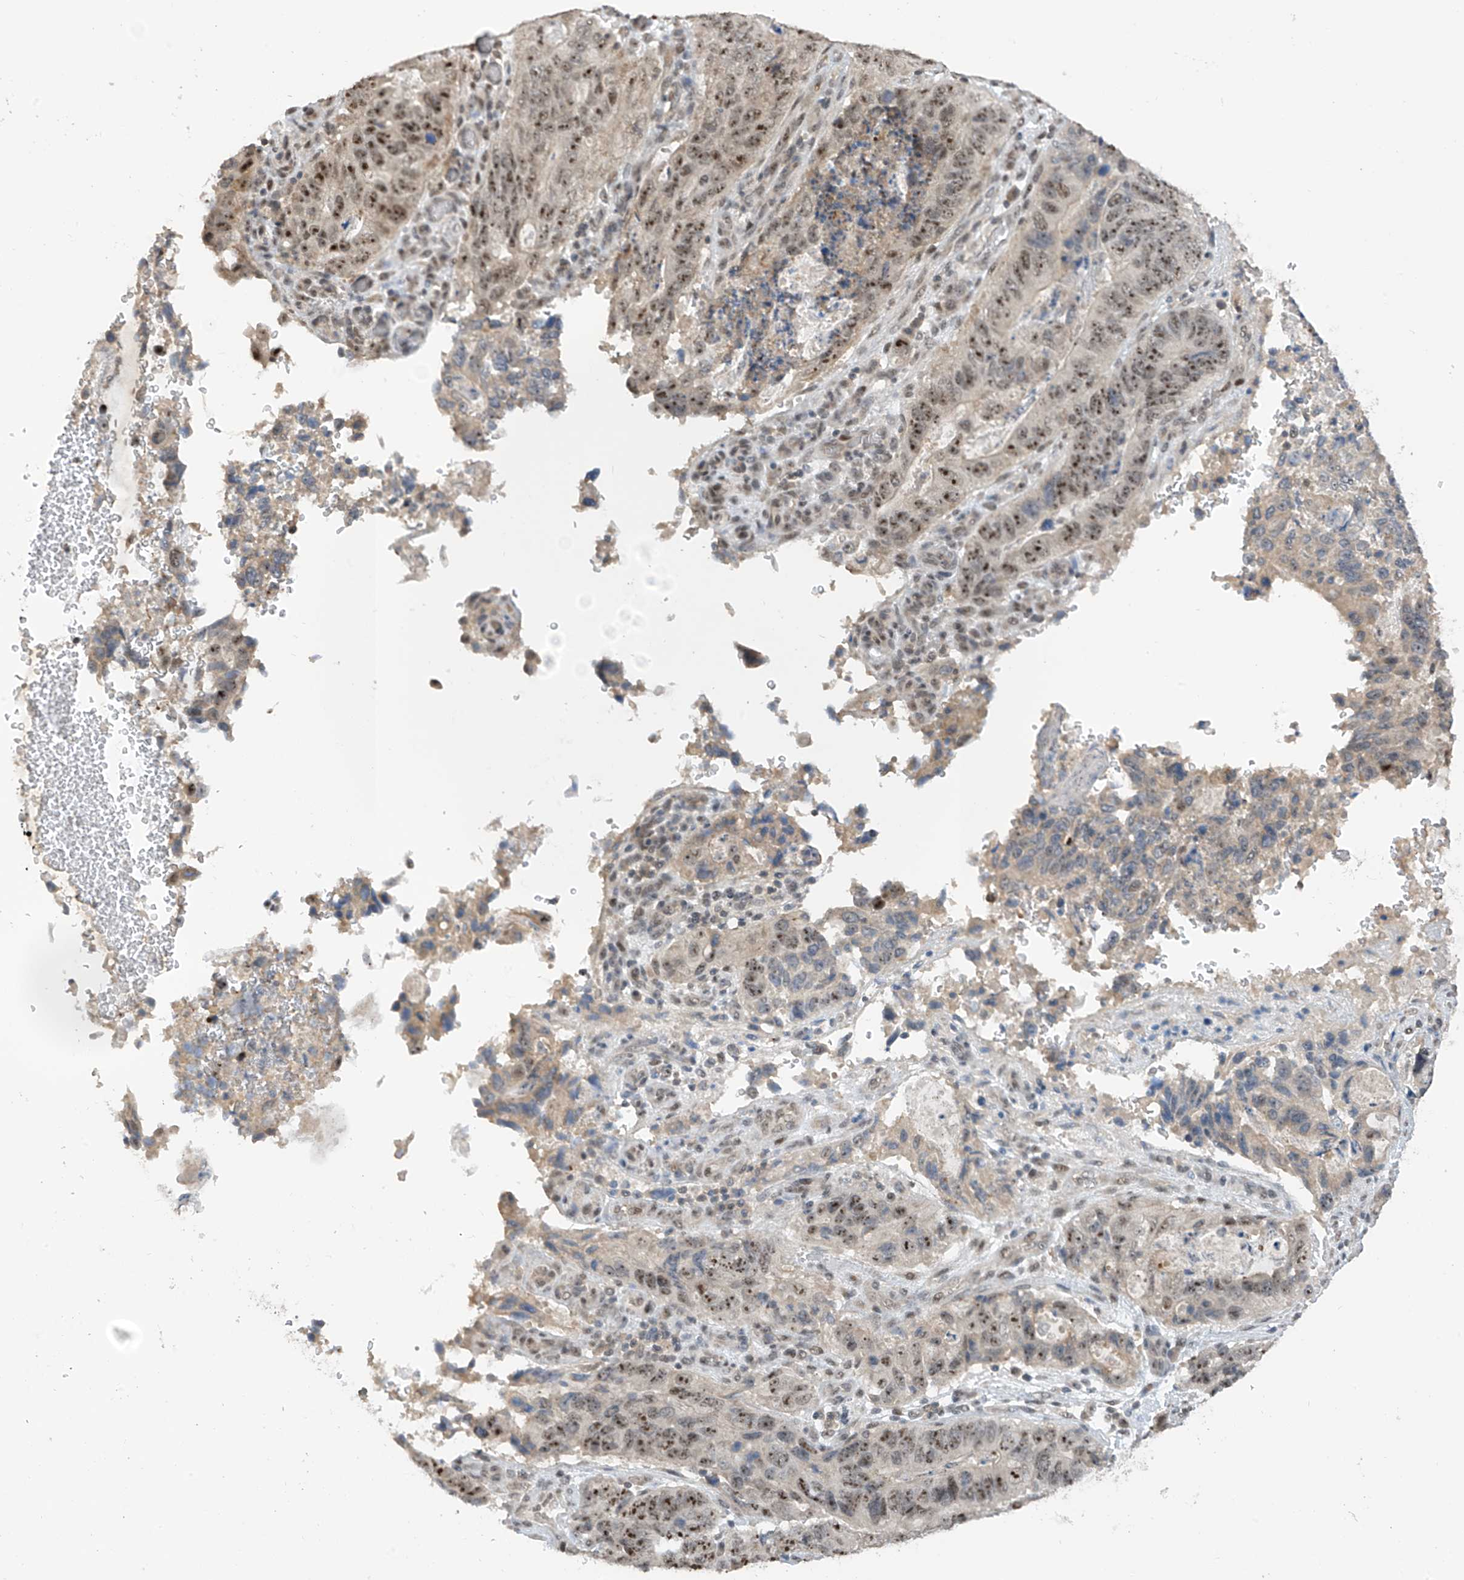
{"staining": {"intensity": "strong", "quantity": "25%-75%", "location": "nuclear"}, "tissue": "stomach cancer", "cell_type": "Tumor cells", "image_type": "cancer", "snomed": [{"axis": "morphology", "description": "Normal tissue, NOS"}, {"axis": "morphology", "description": "Adenocarcinoma, NOS"}, {"axis": "topography", "description": "Stomach"}], "caption": "The image displays staining of stomach adenocarcinoma, revealing strong nuclear protein positivity (brown color) within tumor cells.", "gene": "C1orf131", "patient": {"sex": "female", "age": 89}}